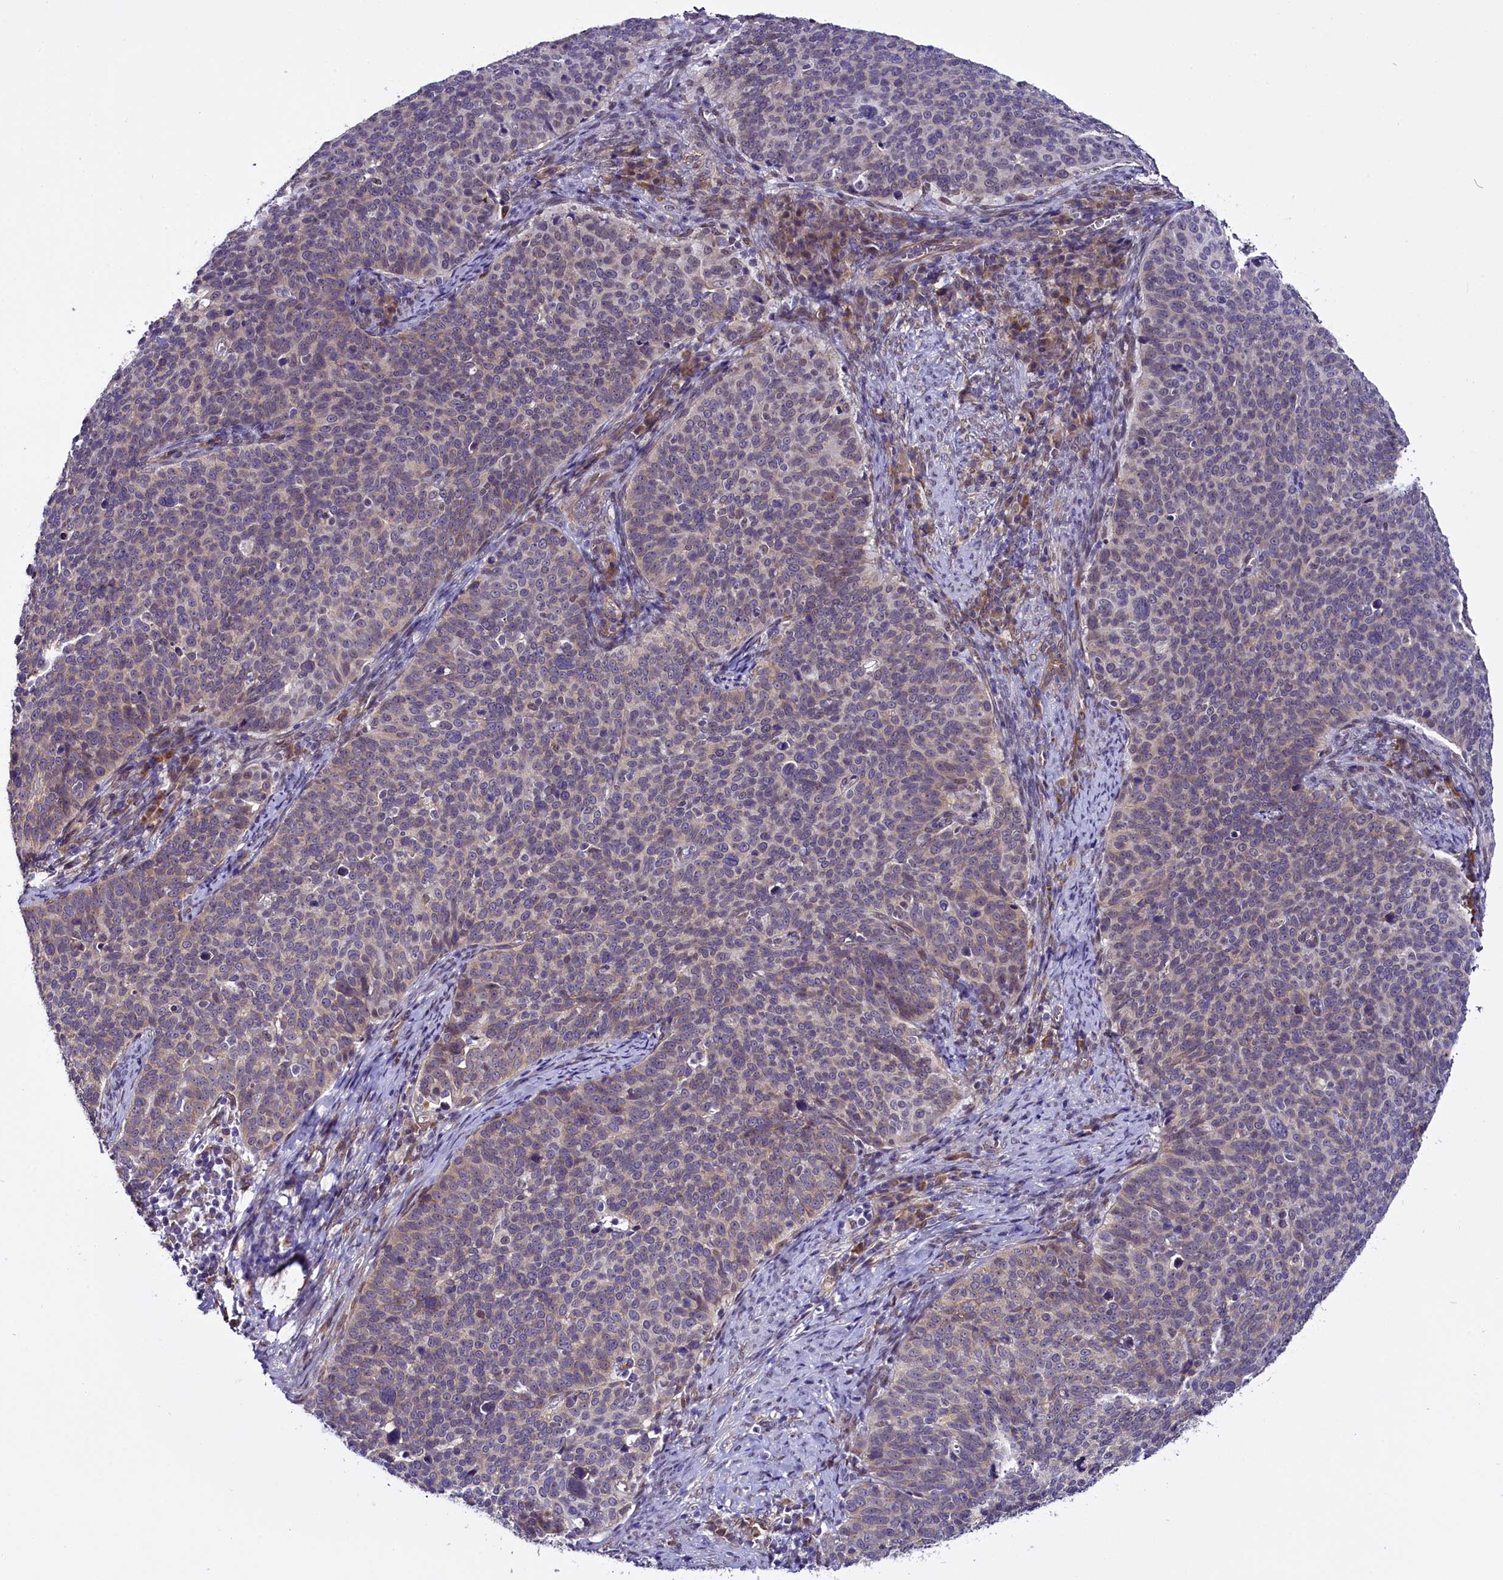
{"staining": {"intensity": "weak", "quantity": "<25%", "location": "cytoplasmic/membranous"}, "tissue": "cervical cancer", "cell_type": "Tumor cells", "image_type": "cancer", "snomed": [{"axis": "morphology", "description": "Normal tissue, NOS"}, {"axis": "morphology", "description": "Squamous cell carcinoma, NOS"}, {"axis": "topography", "description": "Cervix"}], "caption": "Human squamous cell carcinoma (cervical) stained for a protein using immunohistochemistry (IHC) displays no staining in tumor cells.", "gene": "UACA", "patient": {"sex": "female", "age": 39}}